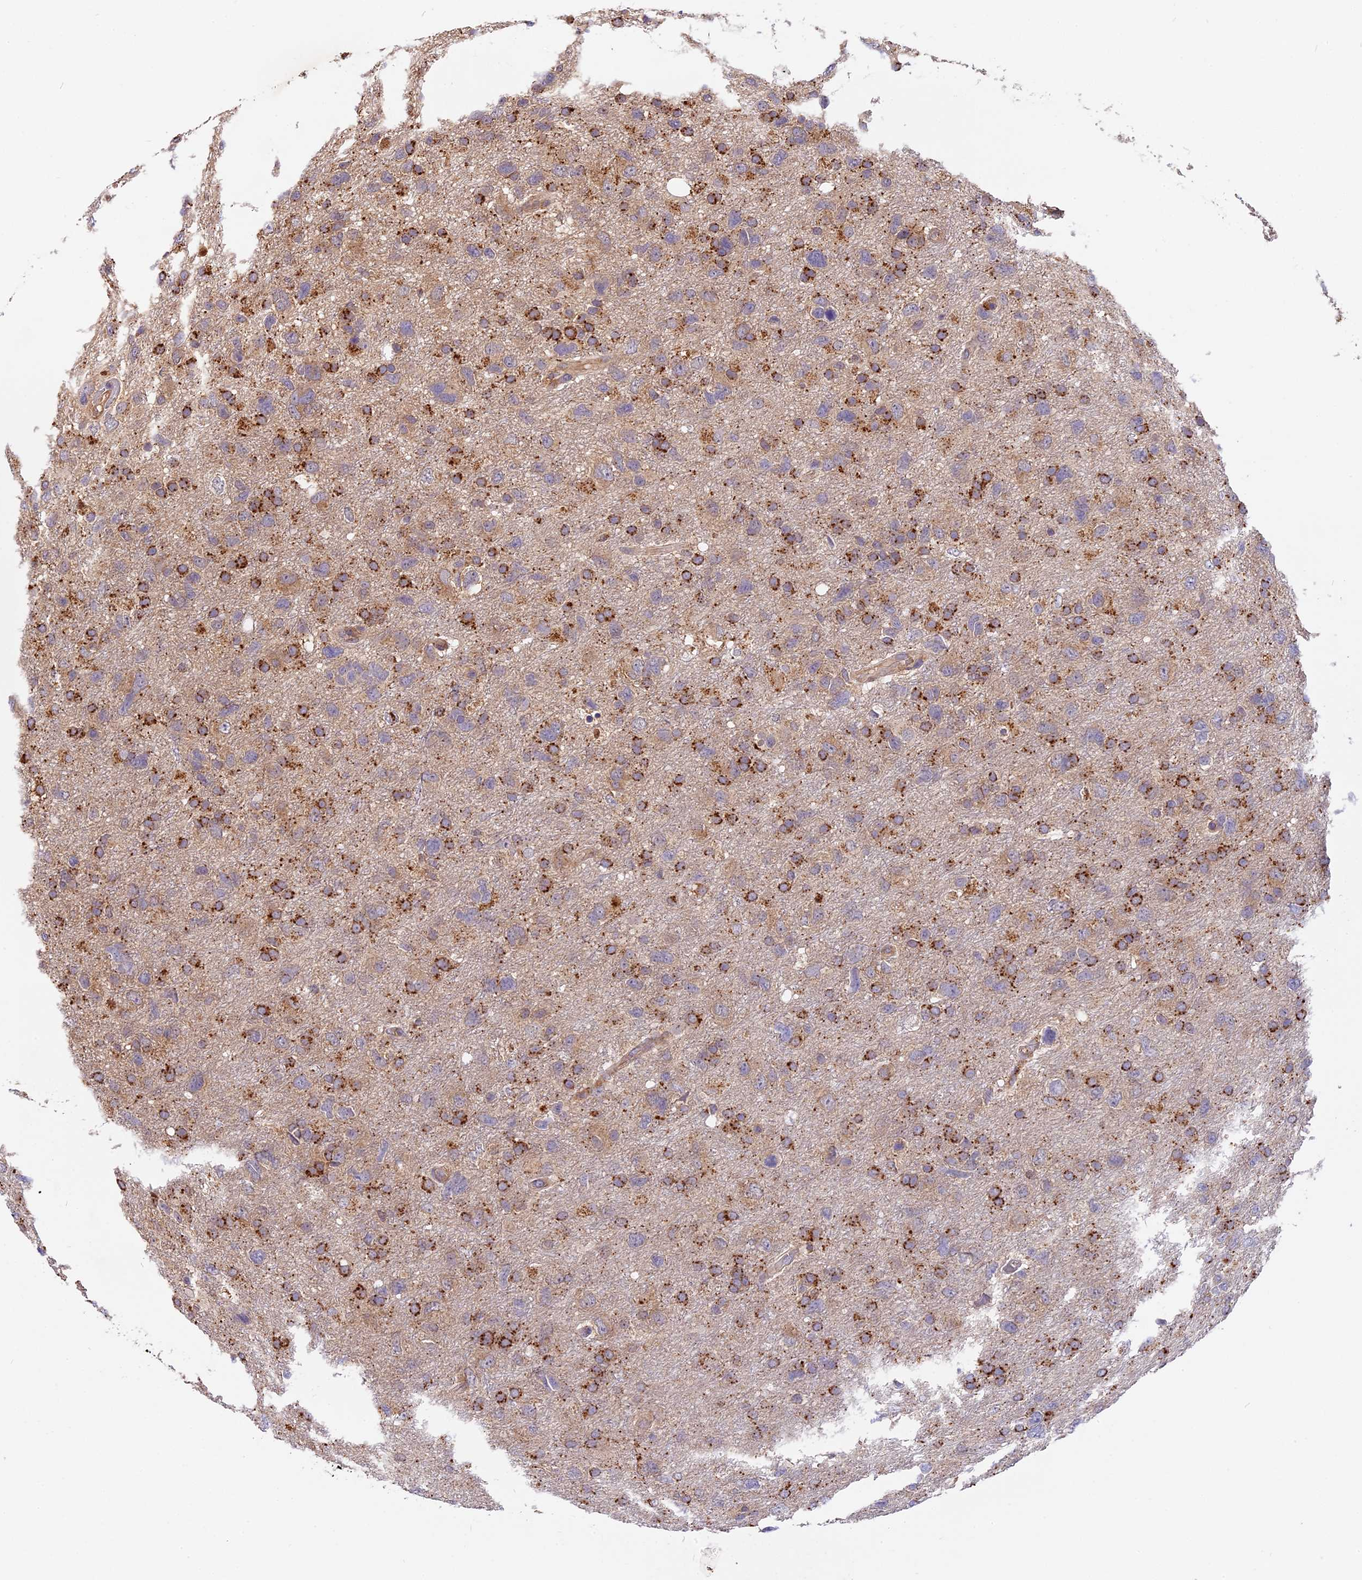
{"staining": {"intensity": "strong", "quantity": "25%-75%", "location": "cytoplasmic/membranous"}, "tissue": "glioma", "cell_type": "Tumor cells", "image_type": "cancer", "snomed": [{"axis": "morphology", "description": "Glioma, malignant, High grade"}, {"axis": "topography", "description": "Brain"}], "caption": "About 25%-75% of tumor cells in human glioma exhibit strong cytoplasmic/membranous protein expression as visualized by brown immunohistochemical staining.", "gene": "COPE", "patient": {"sex": "male", "age": 61}}